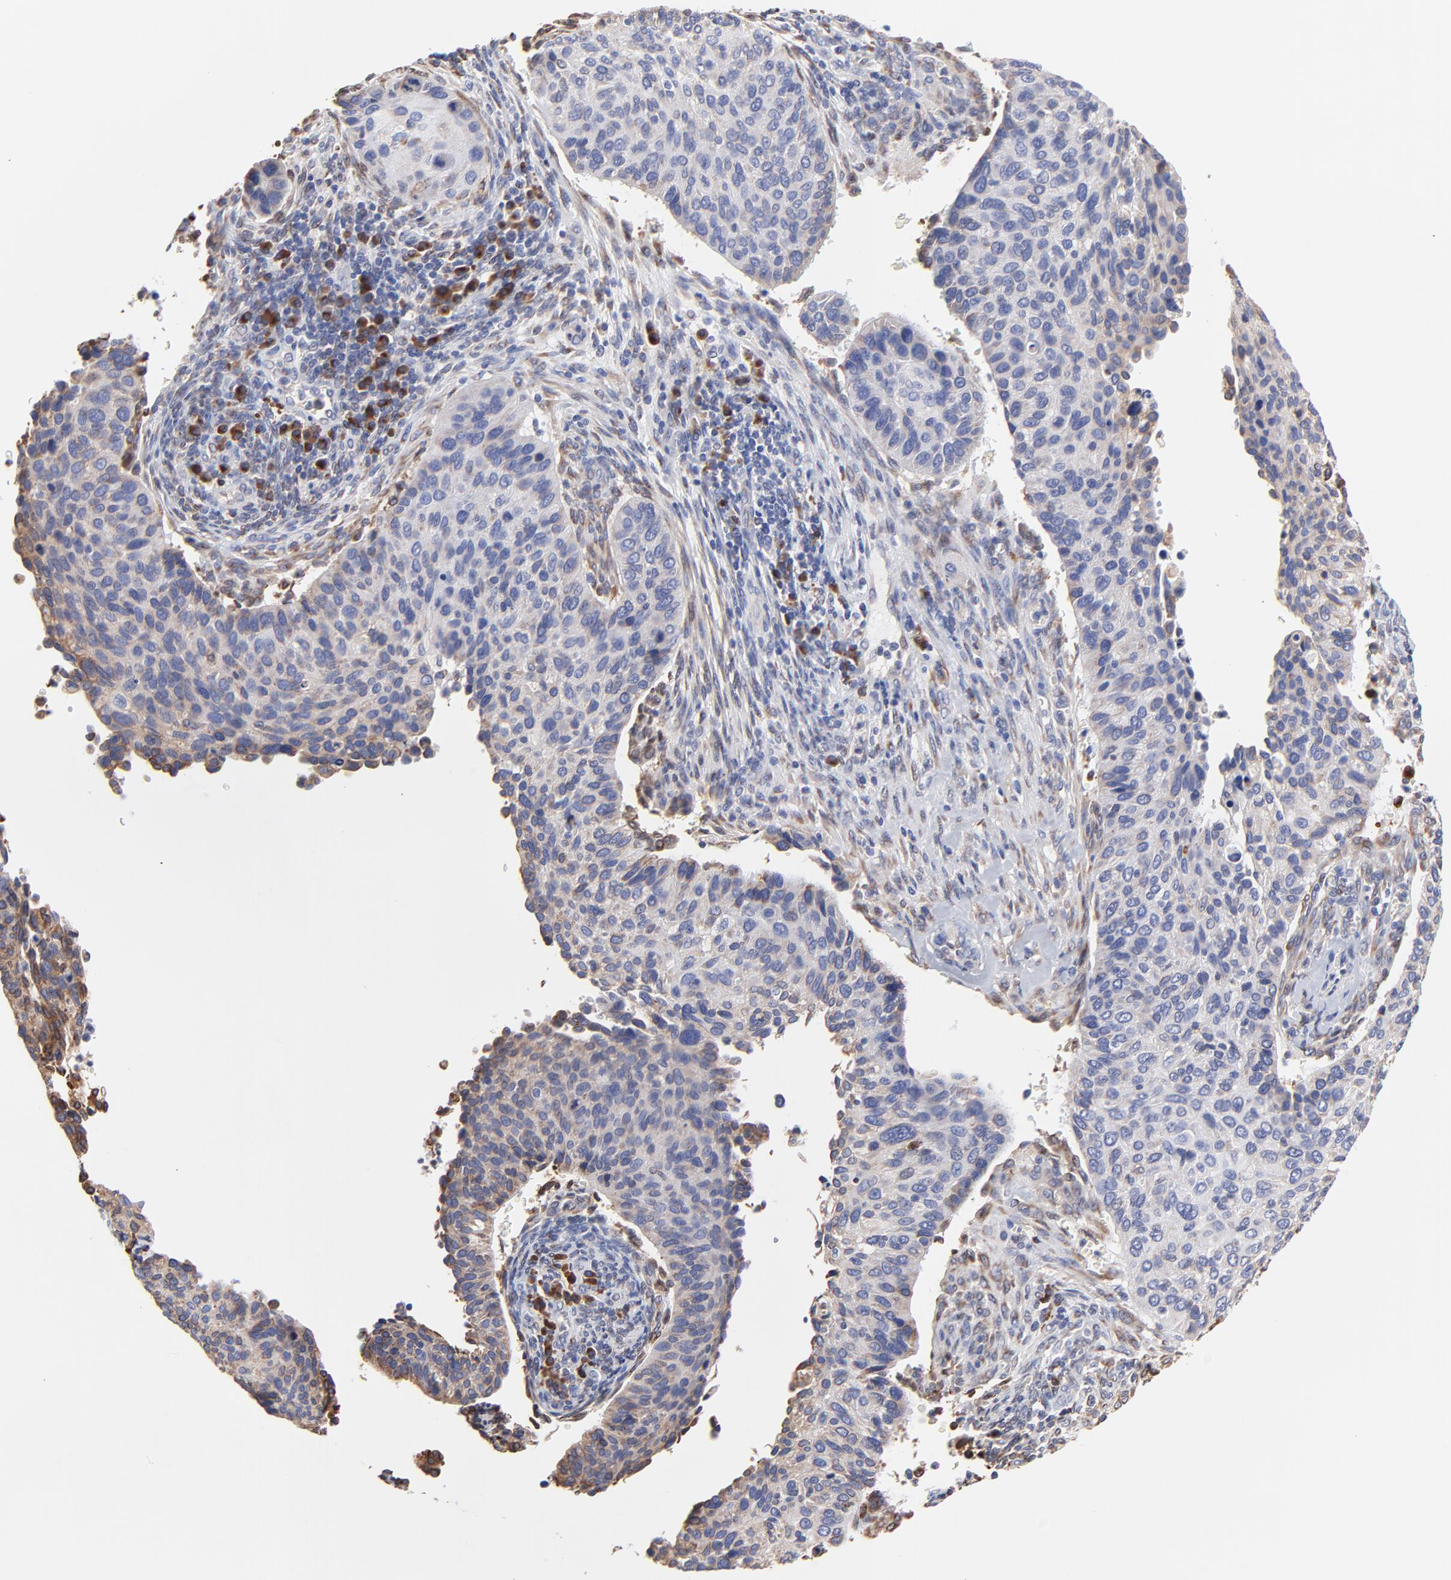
{"staining": {"intensity": "weak", "quantity": ">75%", "location": "cytoplasmic/membranous"}, "tissue": "cervical cancer", "cell_type": "Tumor cells", "image_type": "cancer", "snomed": [{"axis": "morphology", "description": "Adenocarcinoma, NOS"}, {"axis": "topography", "description": "Cervix"}], "caption": "Weak cytoplasmic/membranous protein staining is seen in approximately >75% of tumor cells in cervical cancer (adenocarcinoma).", "gene": "LMAN1", "patient": {"sex": "female", "age": 29}}